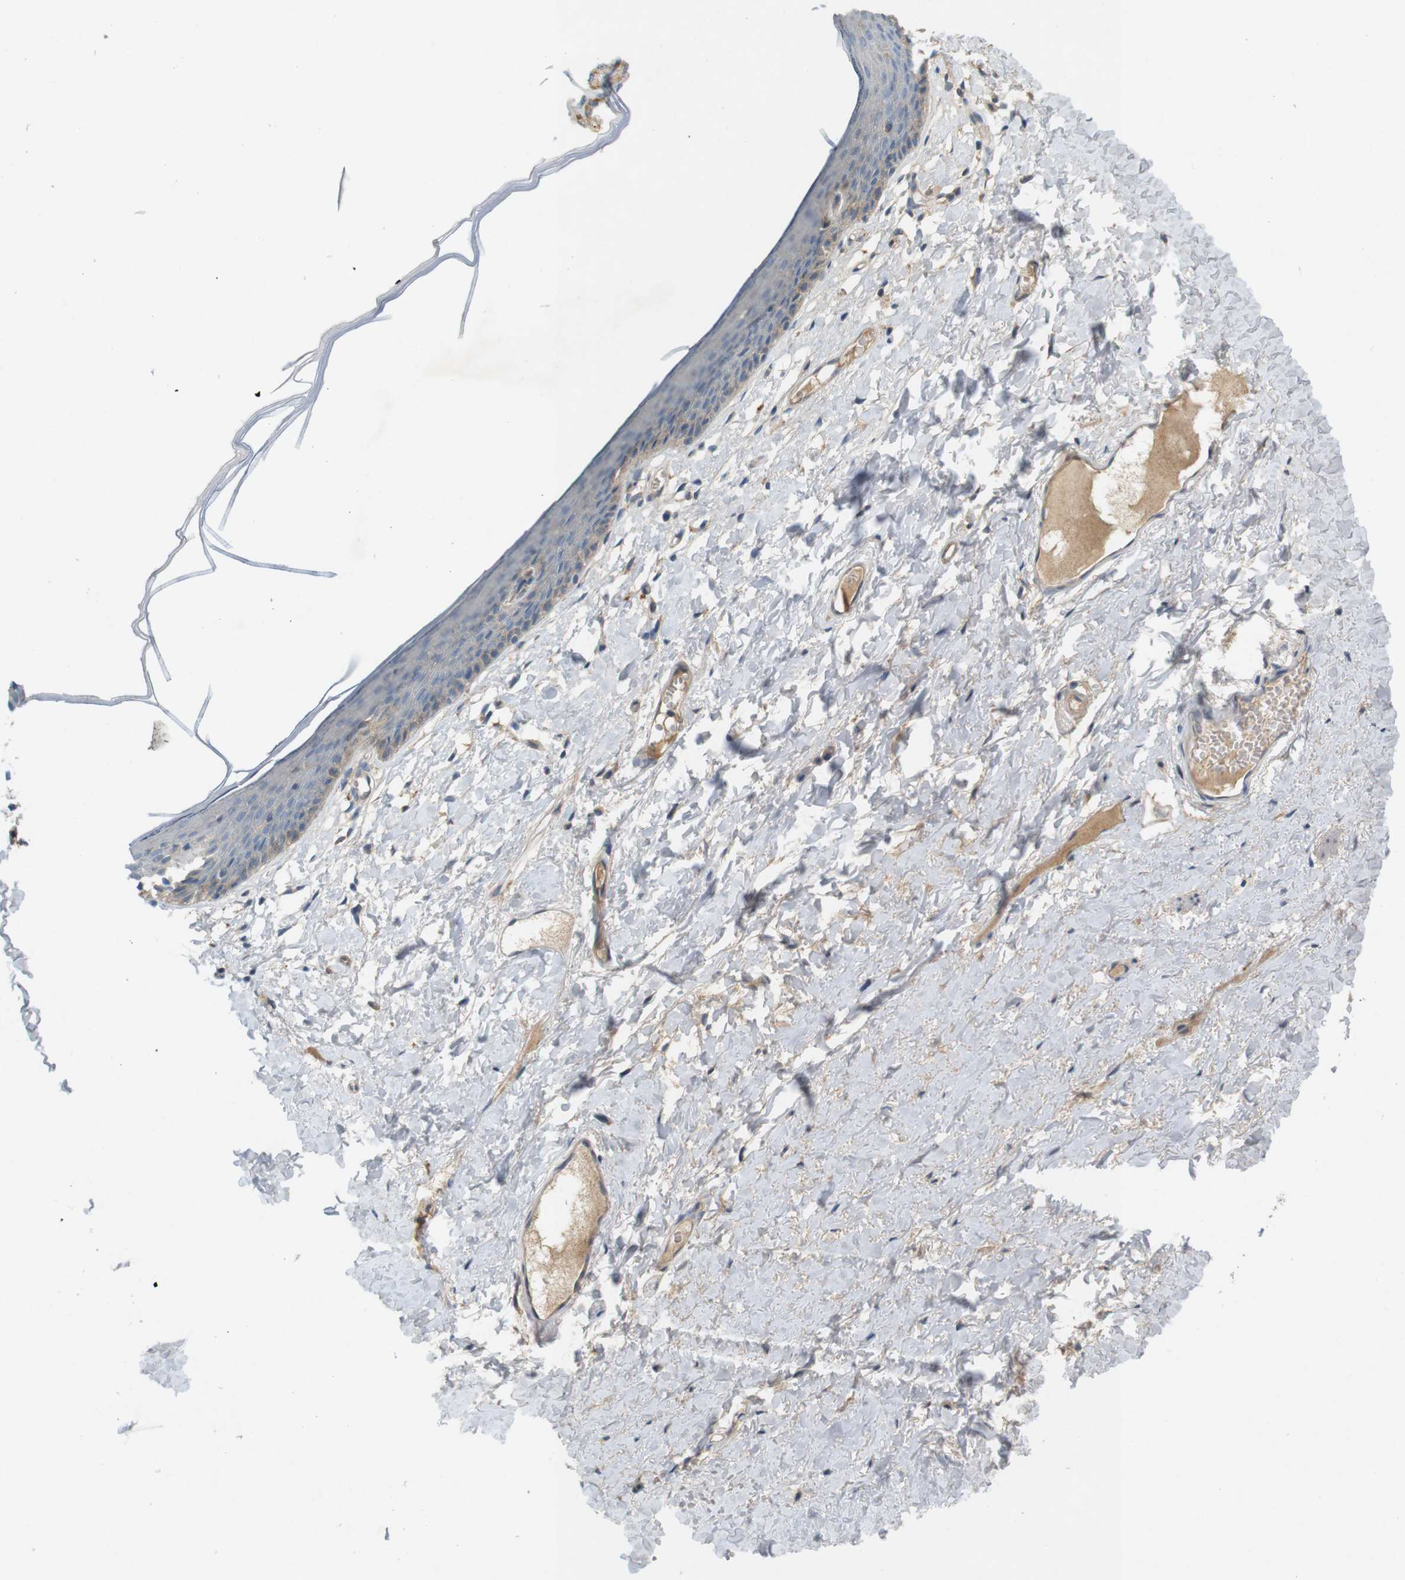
{"staining": {"intensity": "weak", "quantity": "<25%", "location": "cytoplasmic/membranous"}, "tissue": "skin", "cell_type": "Epidermal cells", "image_type": "normal", "snomed": [{"axis": "morphology", "description": "Normal tissue, NOS"}, {"axis": "topography", "description": "Vulva"}], "caption": "Human skin stained for a protein using IHC reveals no positivity in epidermal cells.", "gene": "PVR", "patient": {"sex": "female", "age": 54}}